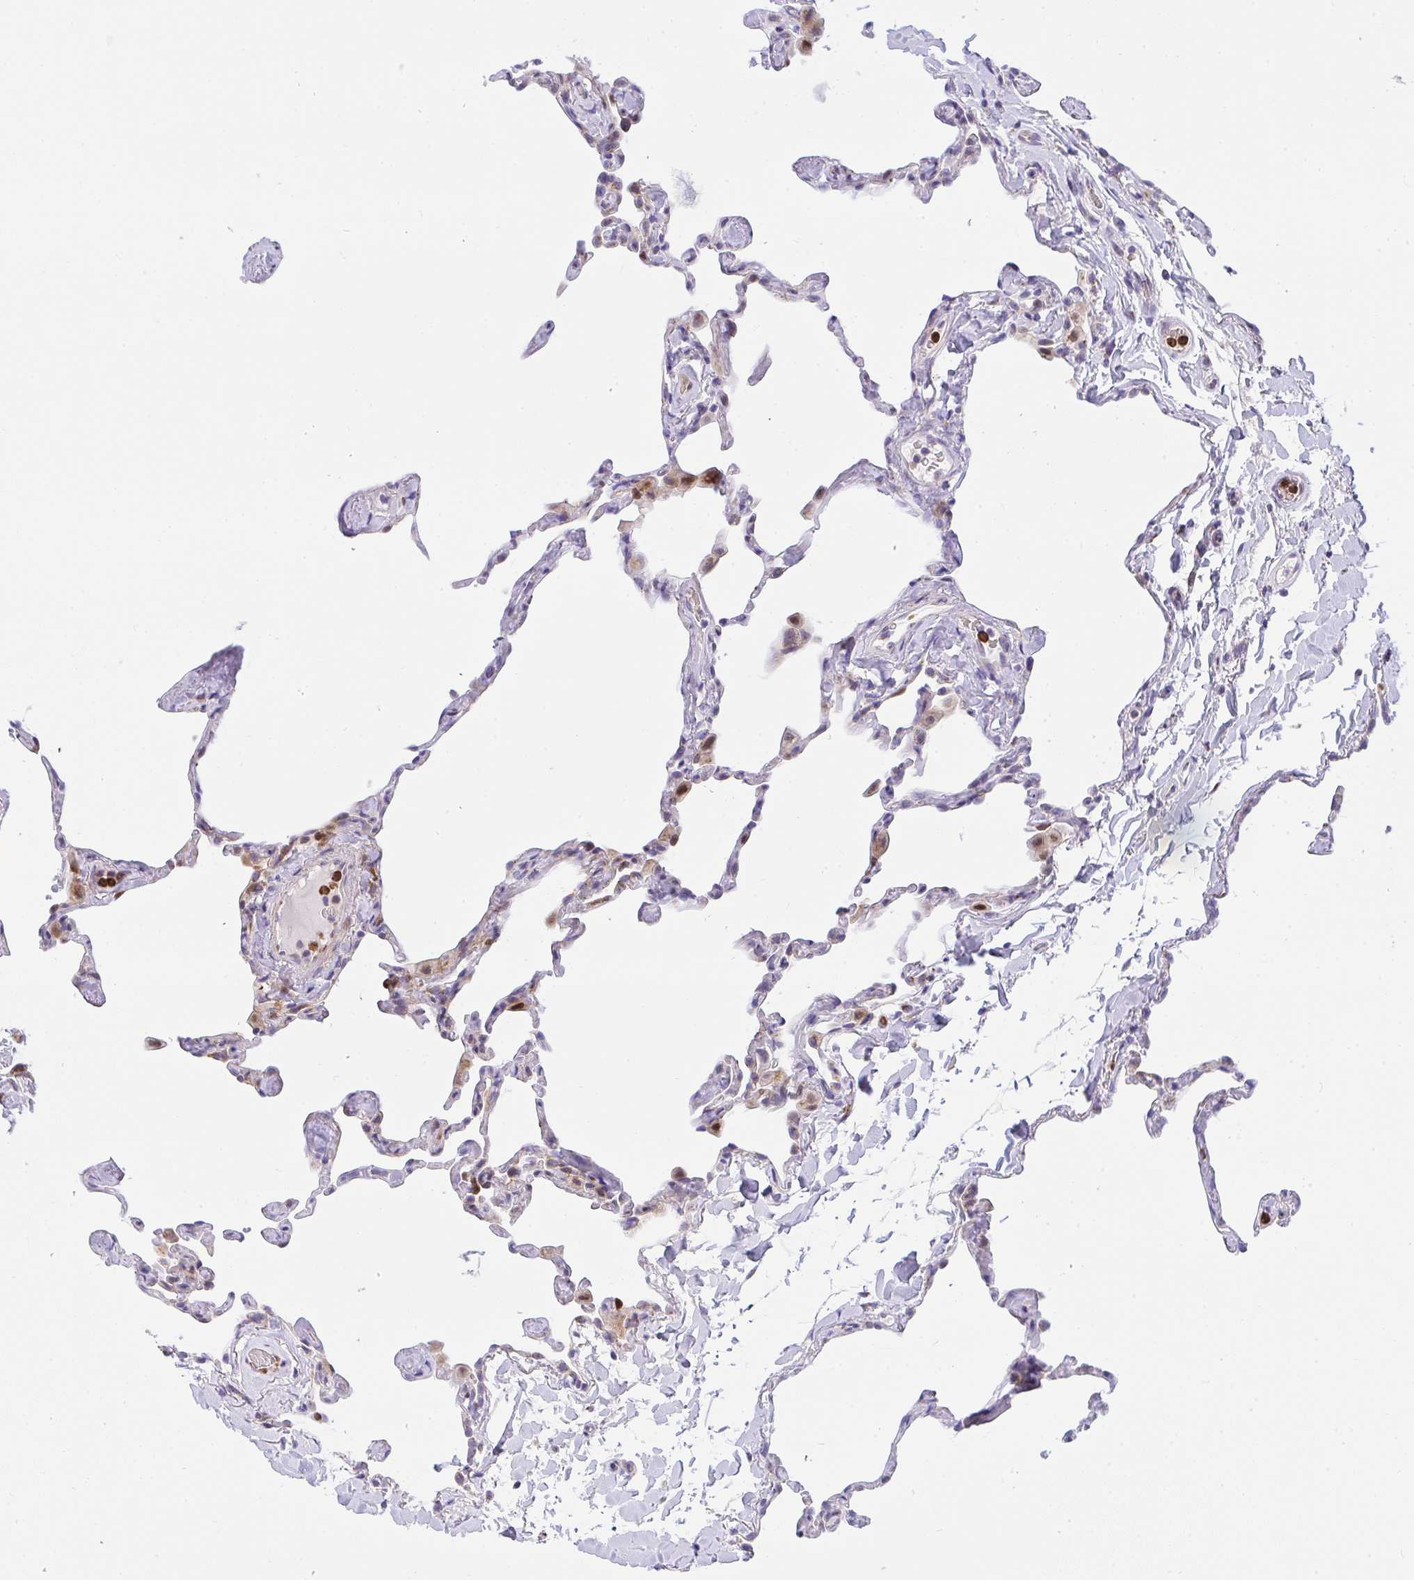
{"staining": {"intensity": "strong", "quantity": "<25%", "location": "nuclear"}, "tissue": "lung", "cell_type": "Alveolar cells", "image_type": "normal", "snomed": [{"axis": "morphology", "description": "Normal tissue, NOS"}, {"axis": "topography", "description": "Lung"}], "caption": "This micrograph displays IHC staining of unremarkable human lung, with medium strong nuclear expression in approximately <25% of alveolar cells.", "gene": "ZNF554", "patient": {"sex": "male", "age": 65}}